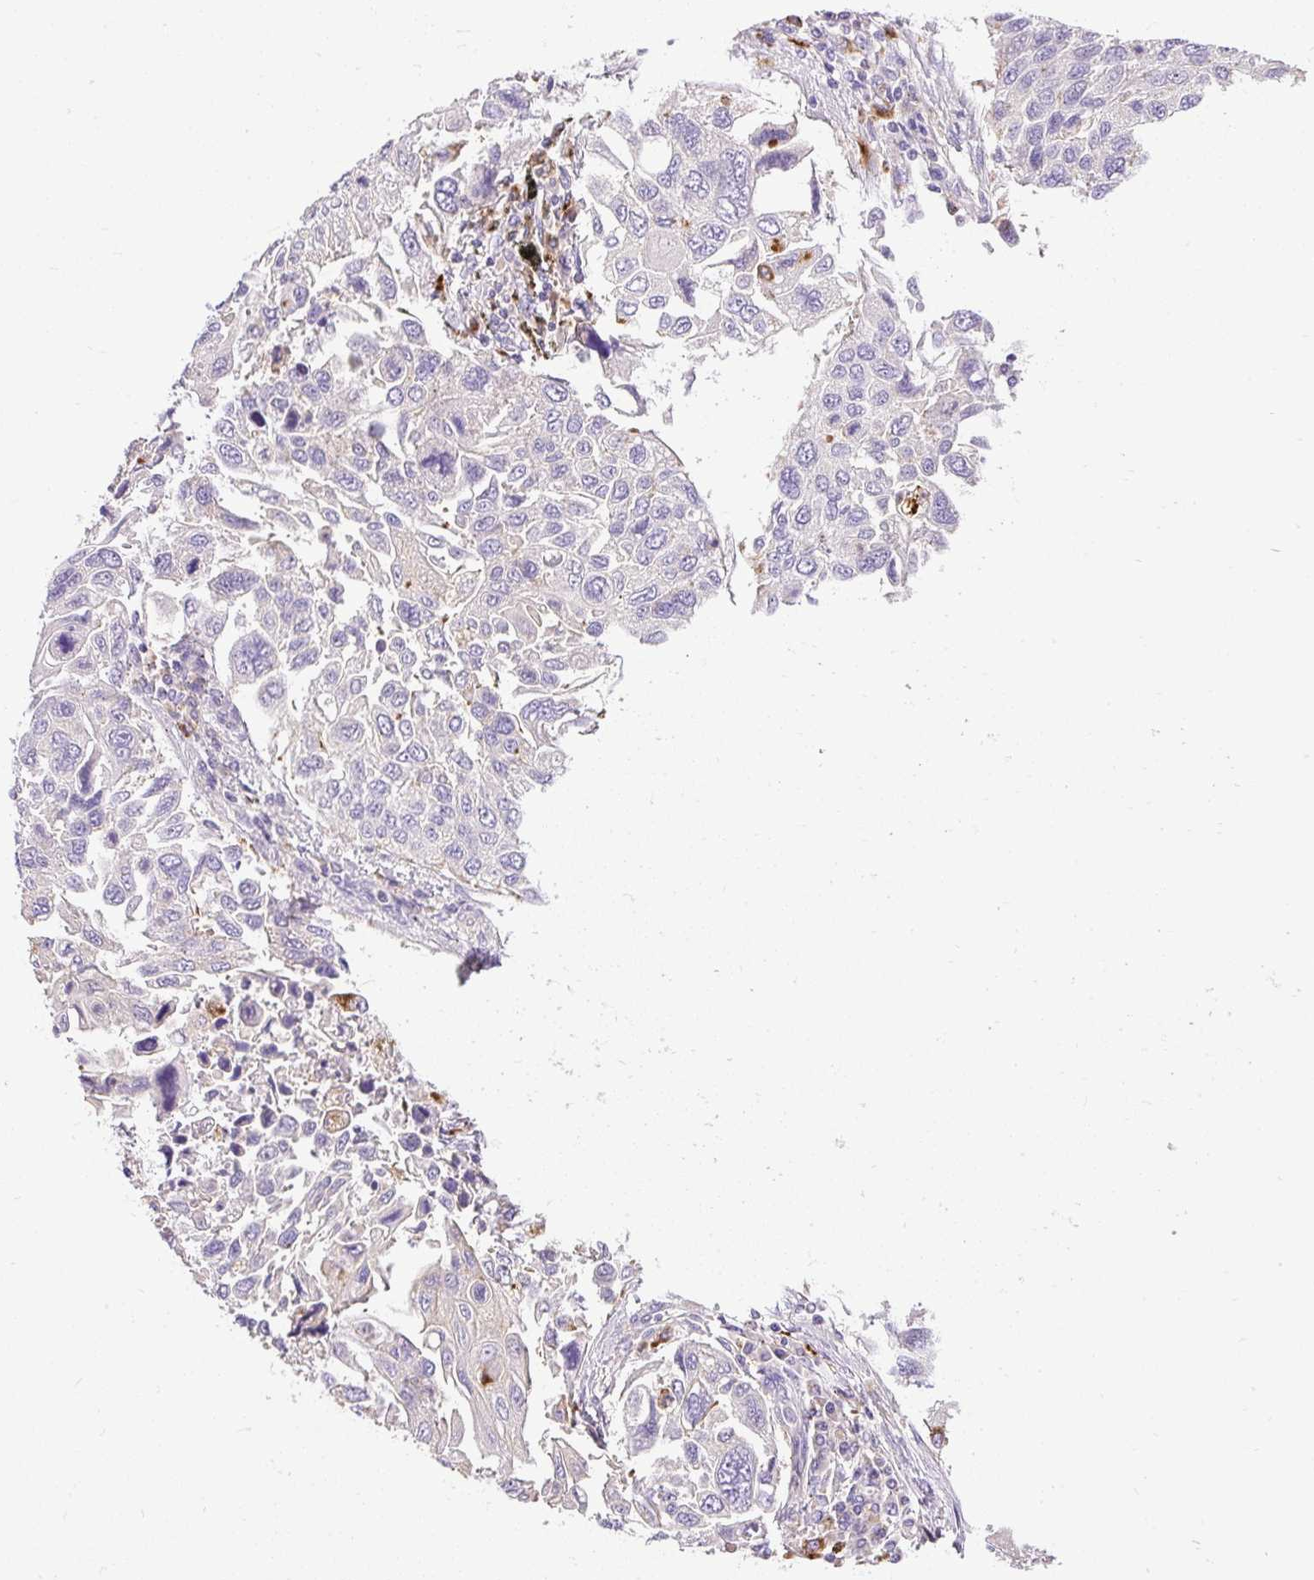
{"staining": {"intensity": "negative", "quantity": "none", "location": "none"}, "tissue": "lung cancer", "cell_type": "Tumor cells", "image_type": "cancer", "snomed": [{"axis": "morphology", "description": "Squamous cell carcinoma, NOS"}, {"axis": "topography", "description": "Lung"}], "caption": "A histopathology image of human lung cancer (squamous cell carcinoma) is negative for staining in tumor cells.", "gene": "HEXB", "patient": {"sex": "male", "age": 62}}